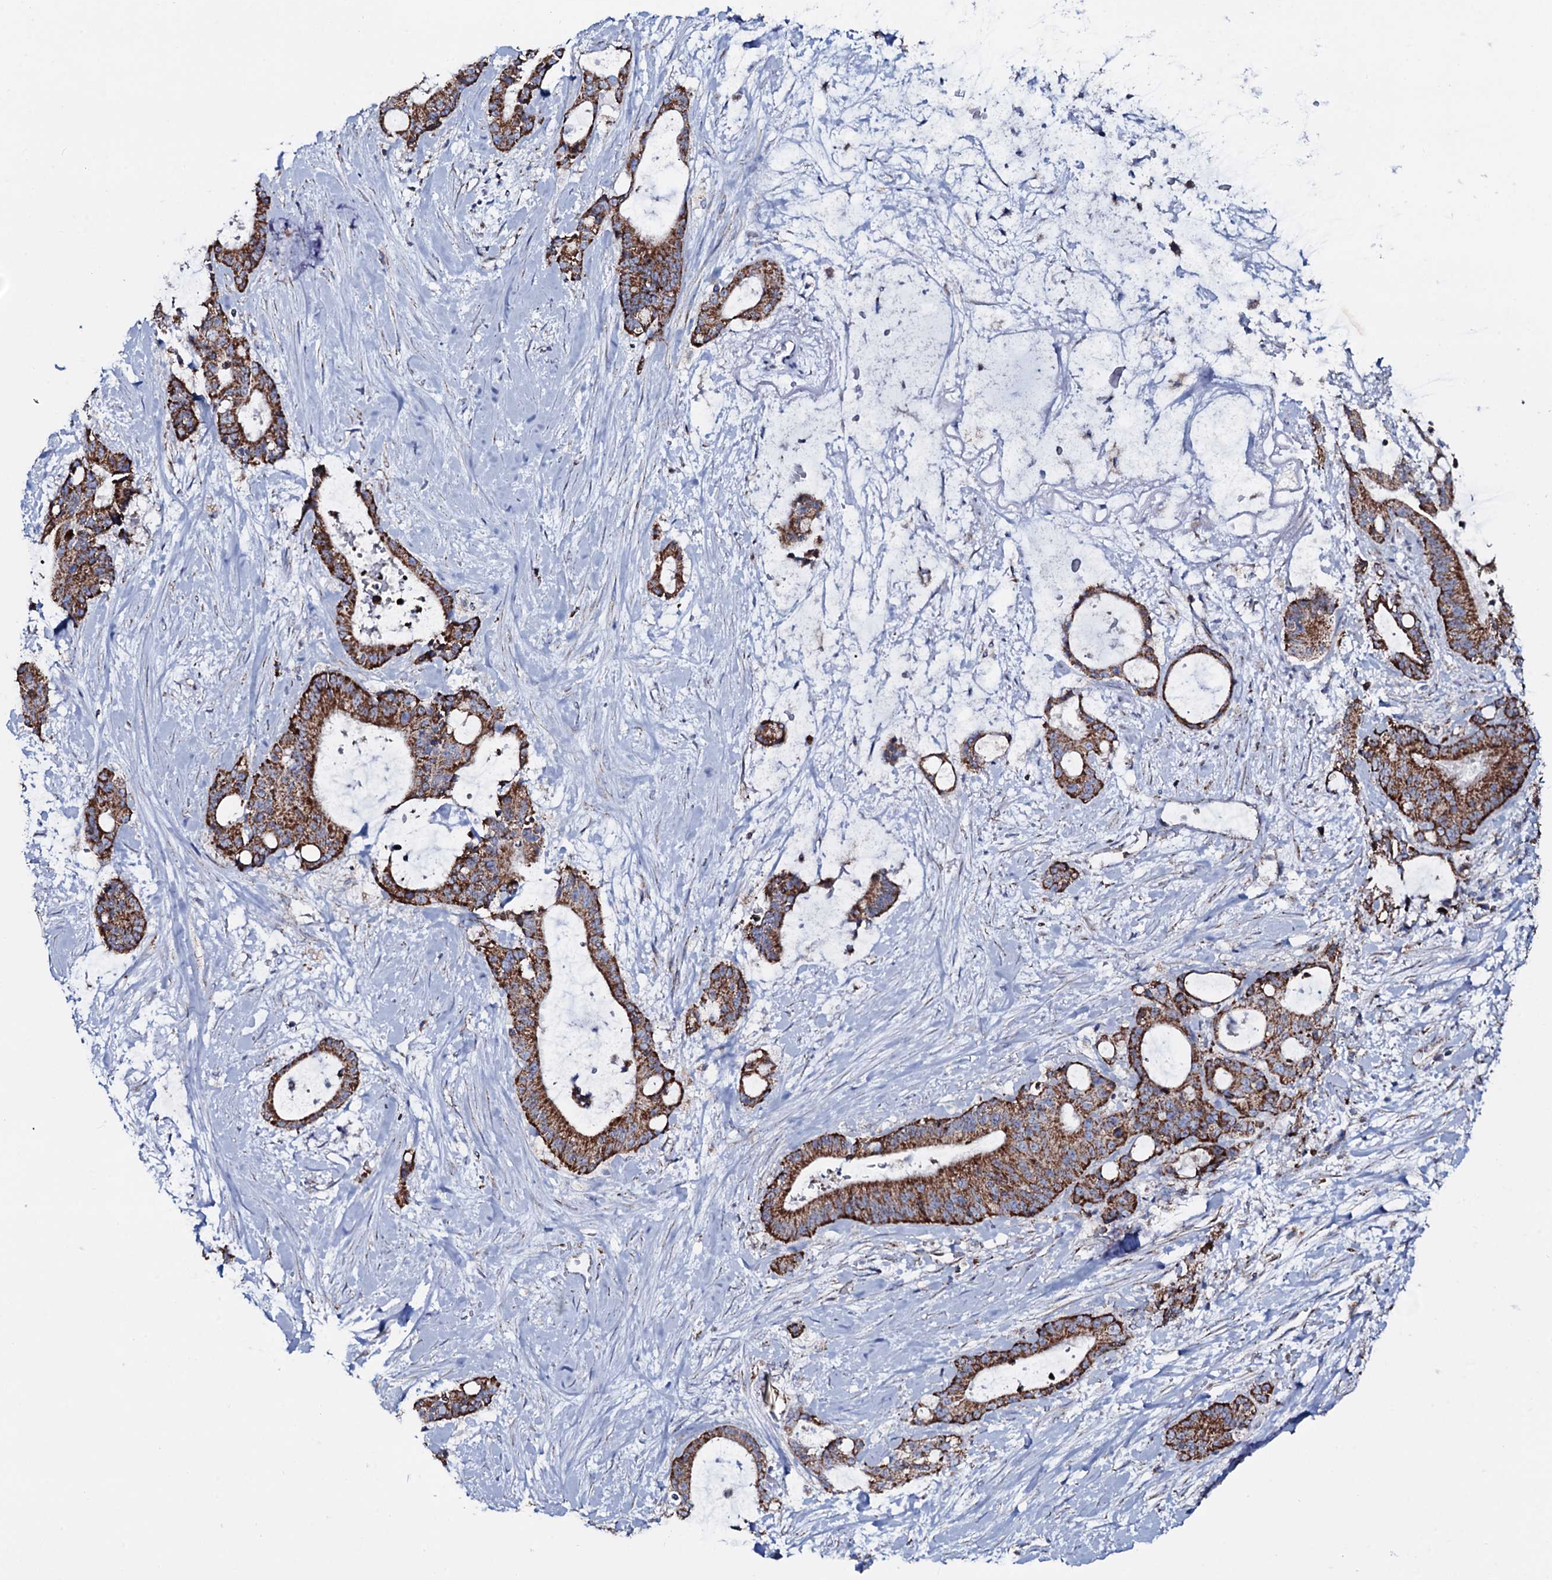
{"staining": {"intensity": "strong", "quantity": ">75%", "location": "cytoplasmic/membranous"}, "tissue": "liver cancer", "cell_type": "Tumor cells", "image_type": "cancer", "snomed": [{"axis": "morphology", "description": "Normal tissue, NOS"}, {"axis": "morphology", "description": "Cholangiocarcinoma"}, {"axis": "topography", "description": "Liver"}, {"axis": "topography", "description": "Peripheral nerve tissue"}], "caption": "The immunohistochemical stain shows strong cytoplasmic/membranous staining in tumor cells of cholangiocarcinoma (liver) tissue.", "gene": "MRPS35", "patient": {"sex": "female", "age": 73}}